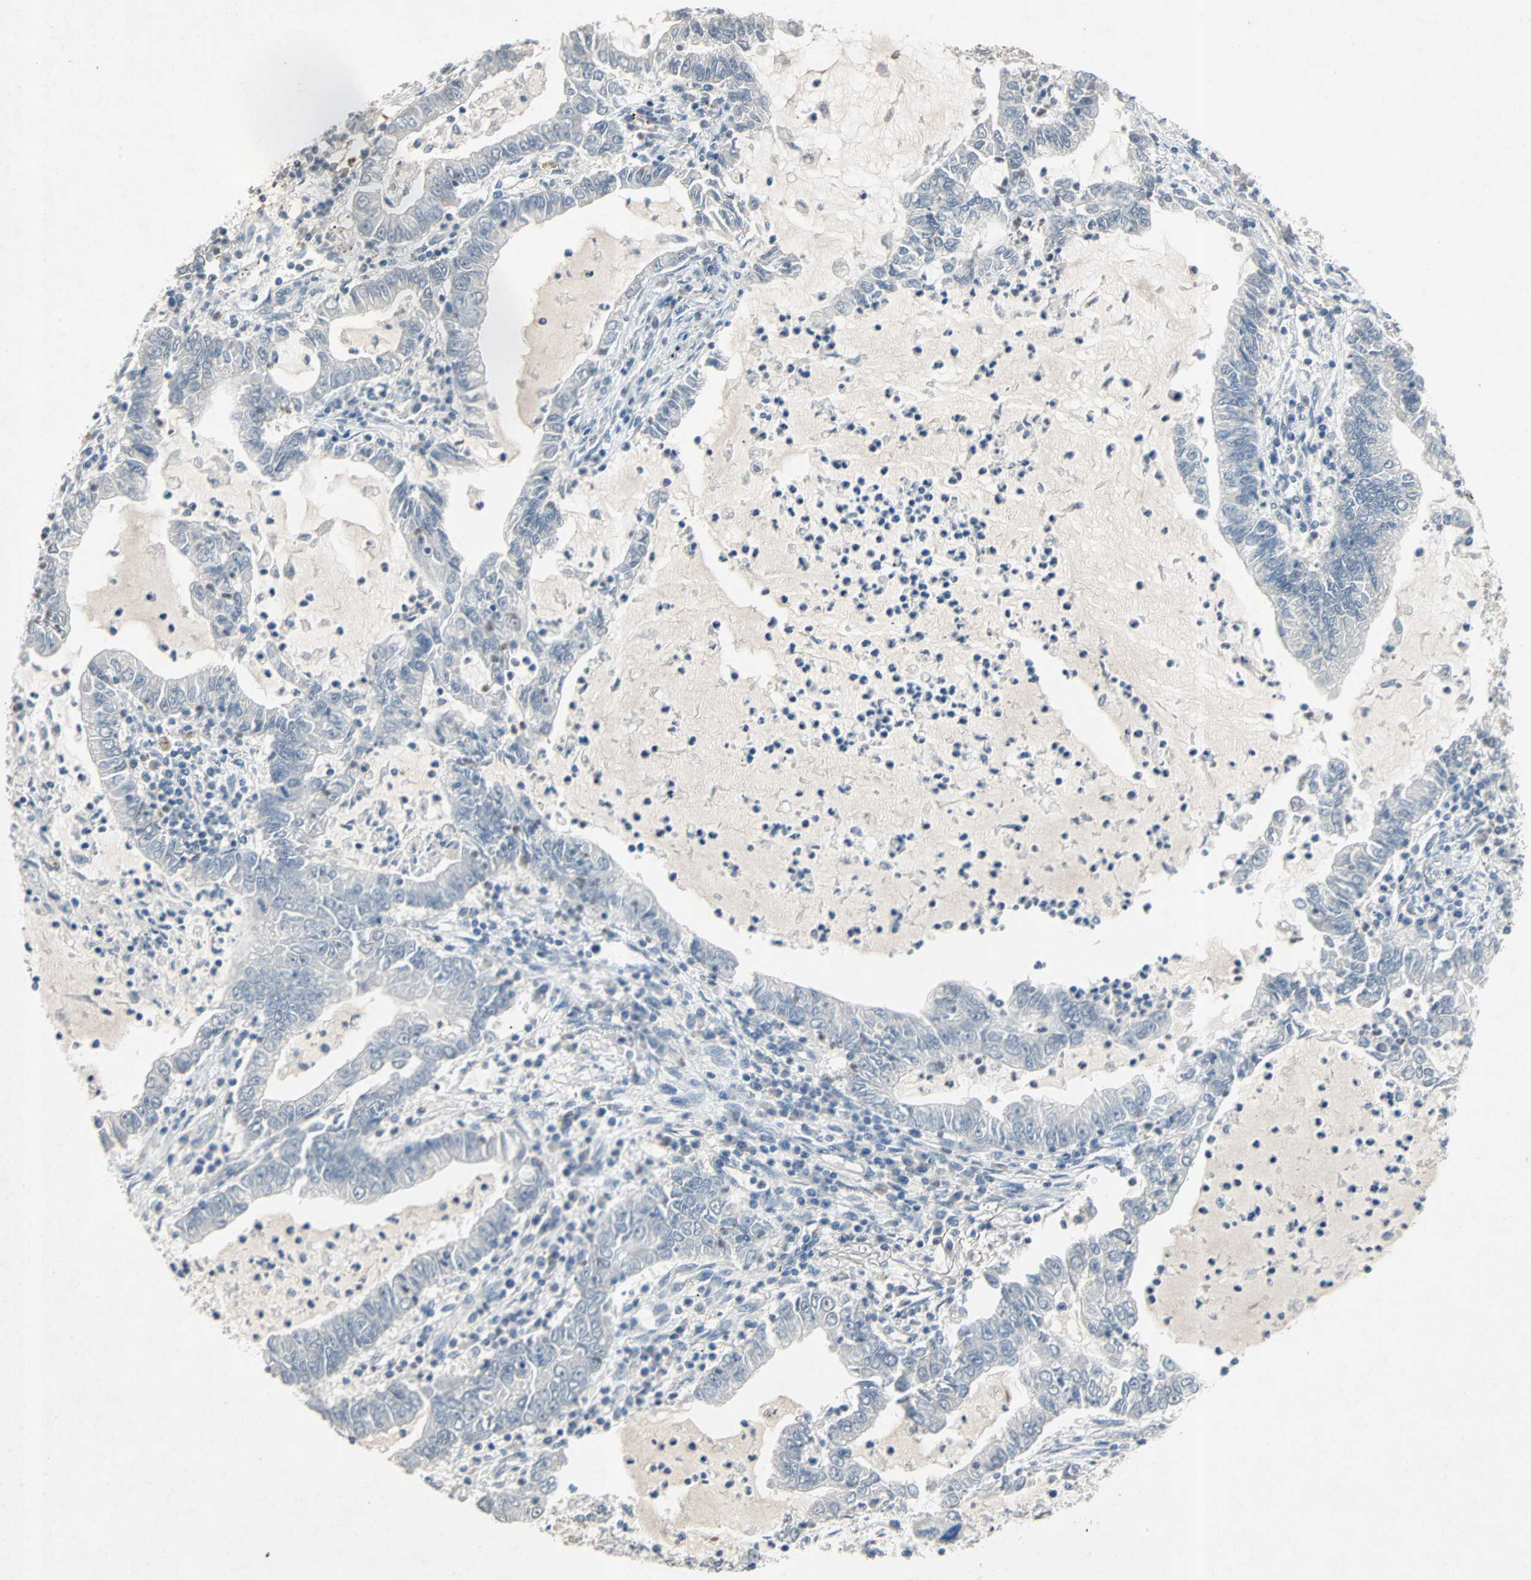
{"staining": {"intensity": "negative", "quantity": "none", "location": "none"}, "tissue": "lung cancer", "cell_type": "Tumor cells", "image_type": "cancer", "snomed": [{"axis": "morphology", "description": "Adenocarcinoma, NOS"}, {"axis": "topography", "description": "Lung"}], "caption": "Tumor cells are negative for protein expression in human adenocarcinoma (lung).", "gene": "PCDHB2", "patient": {"sex": "female", "age": 51}}